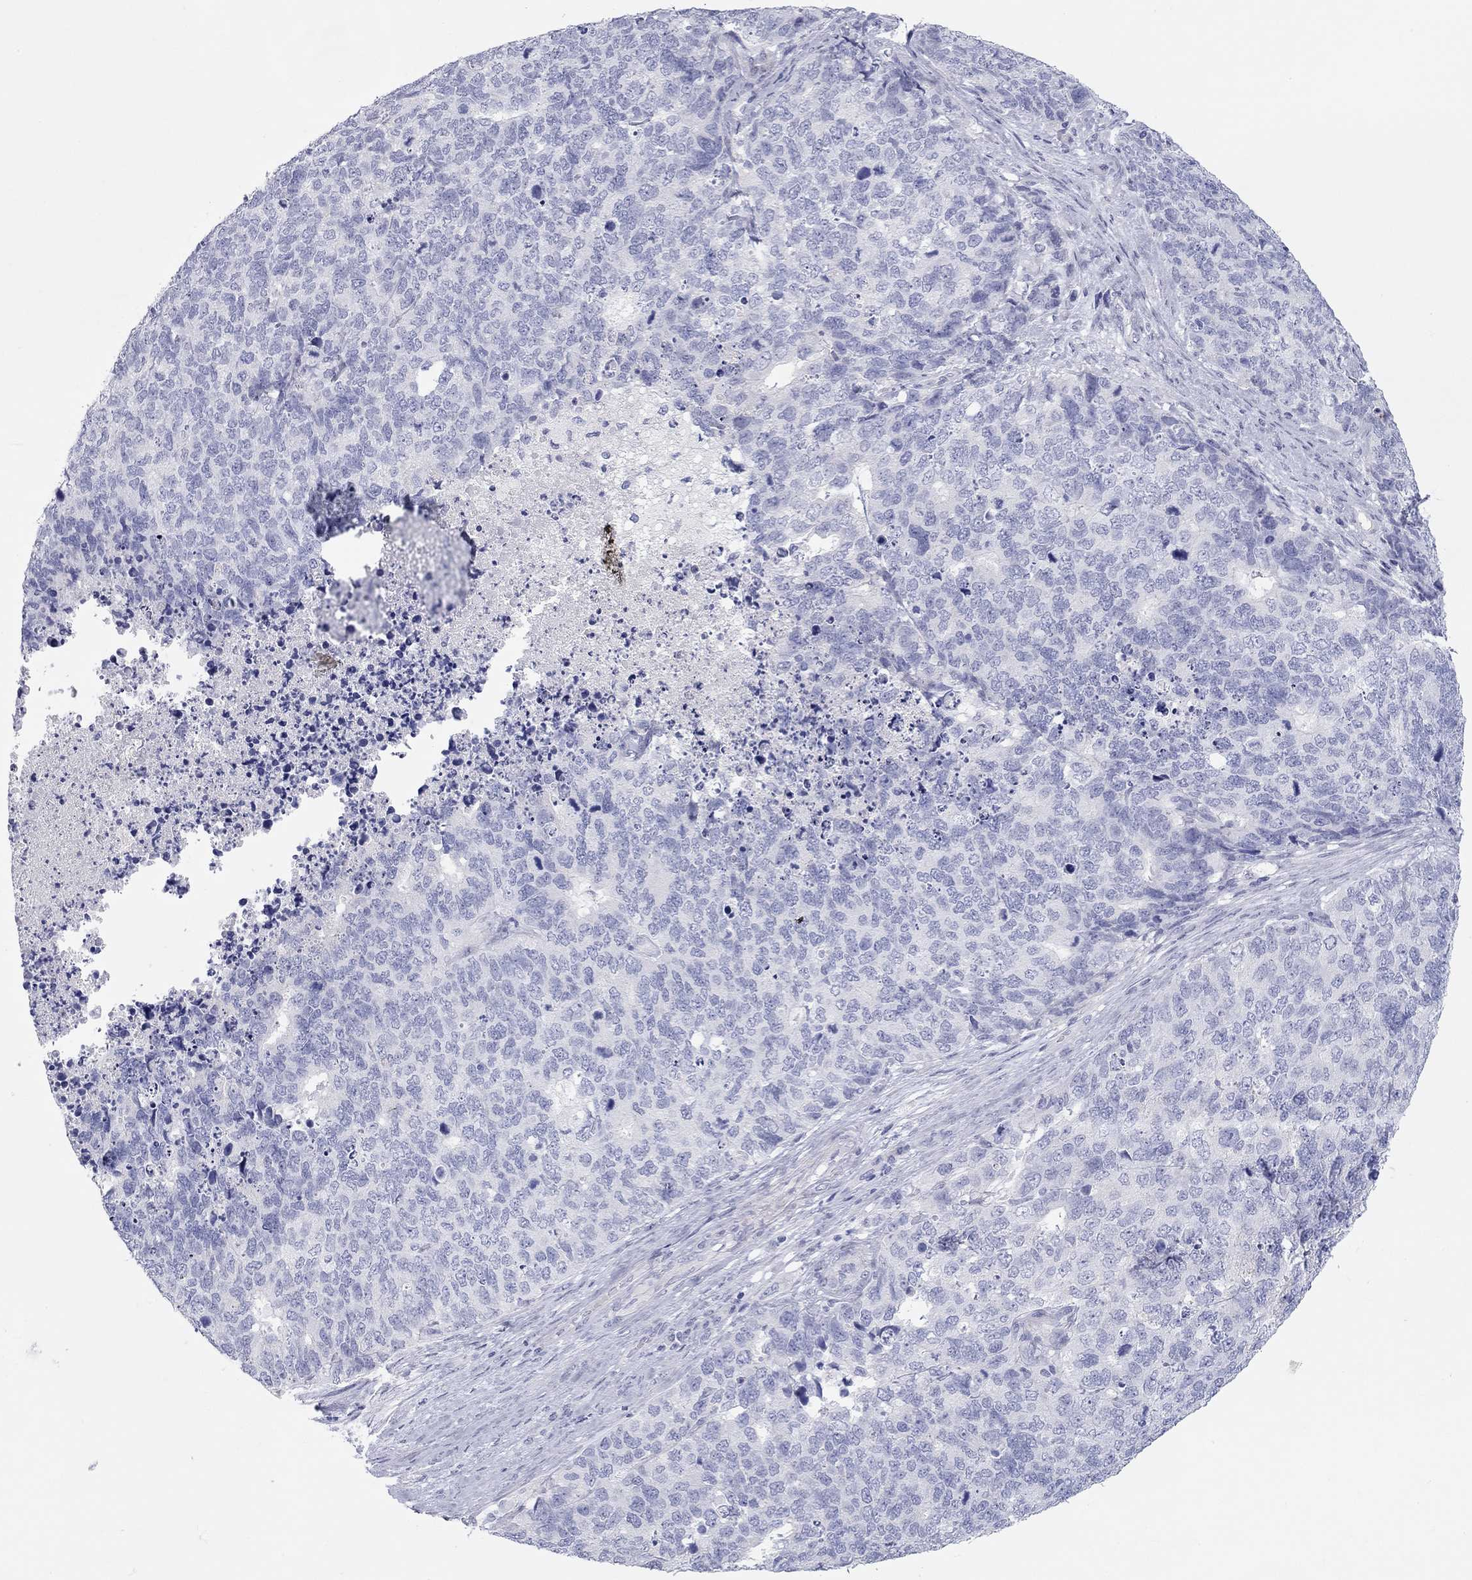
{"staining": {"intensity": "negative", "quantity": "none", "location": "none"}, "tissue": "cervical cancer", "cell_type": "Tumor cells", "image_type": "cancer", "snomed": [{"axis": "morphology", "description": "Squamous cell carcinoma, NOS"}, {"axis": "topography", "description": "Cervix"}], "caption": "The histopathology image displays no significant staining in tumor cells of cervical cancer.", "gene": "PCDHGC5", "patient": {"sex": "female", "age": 63}}